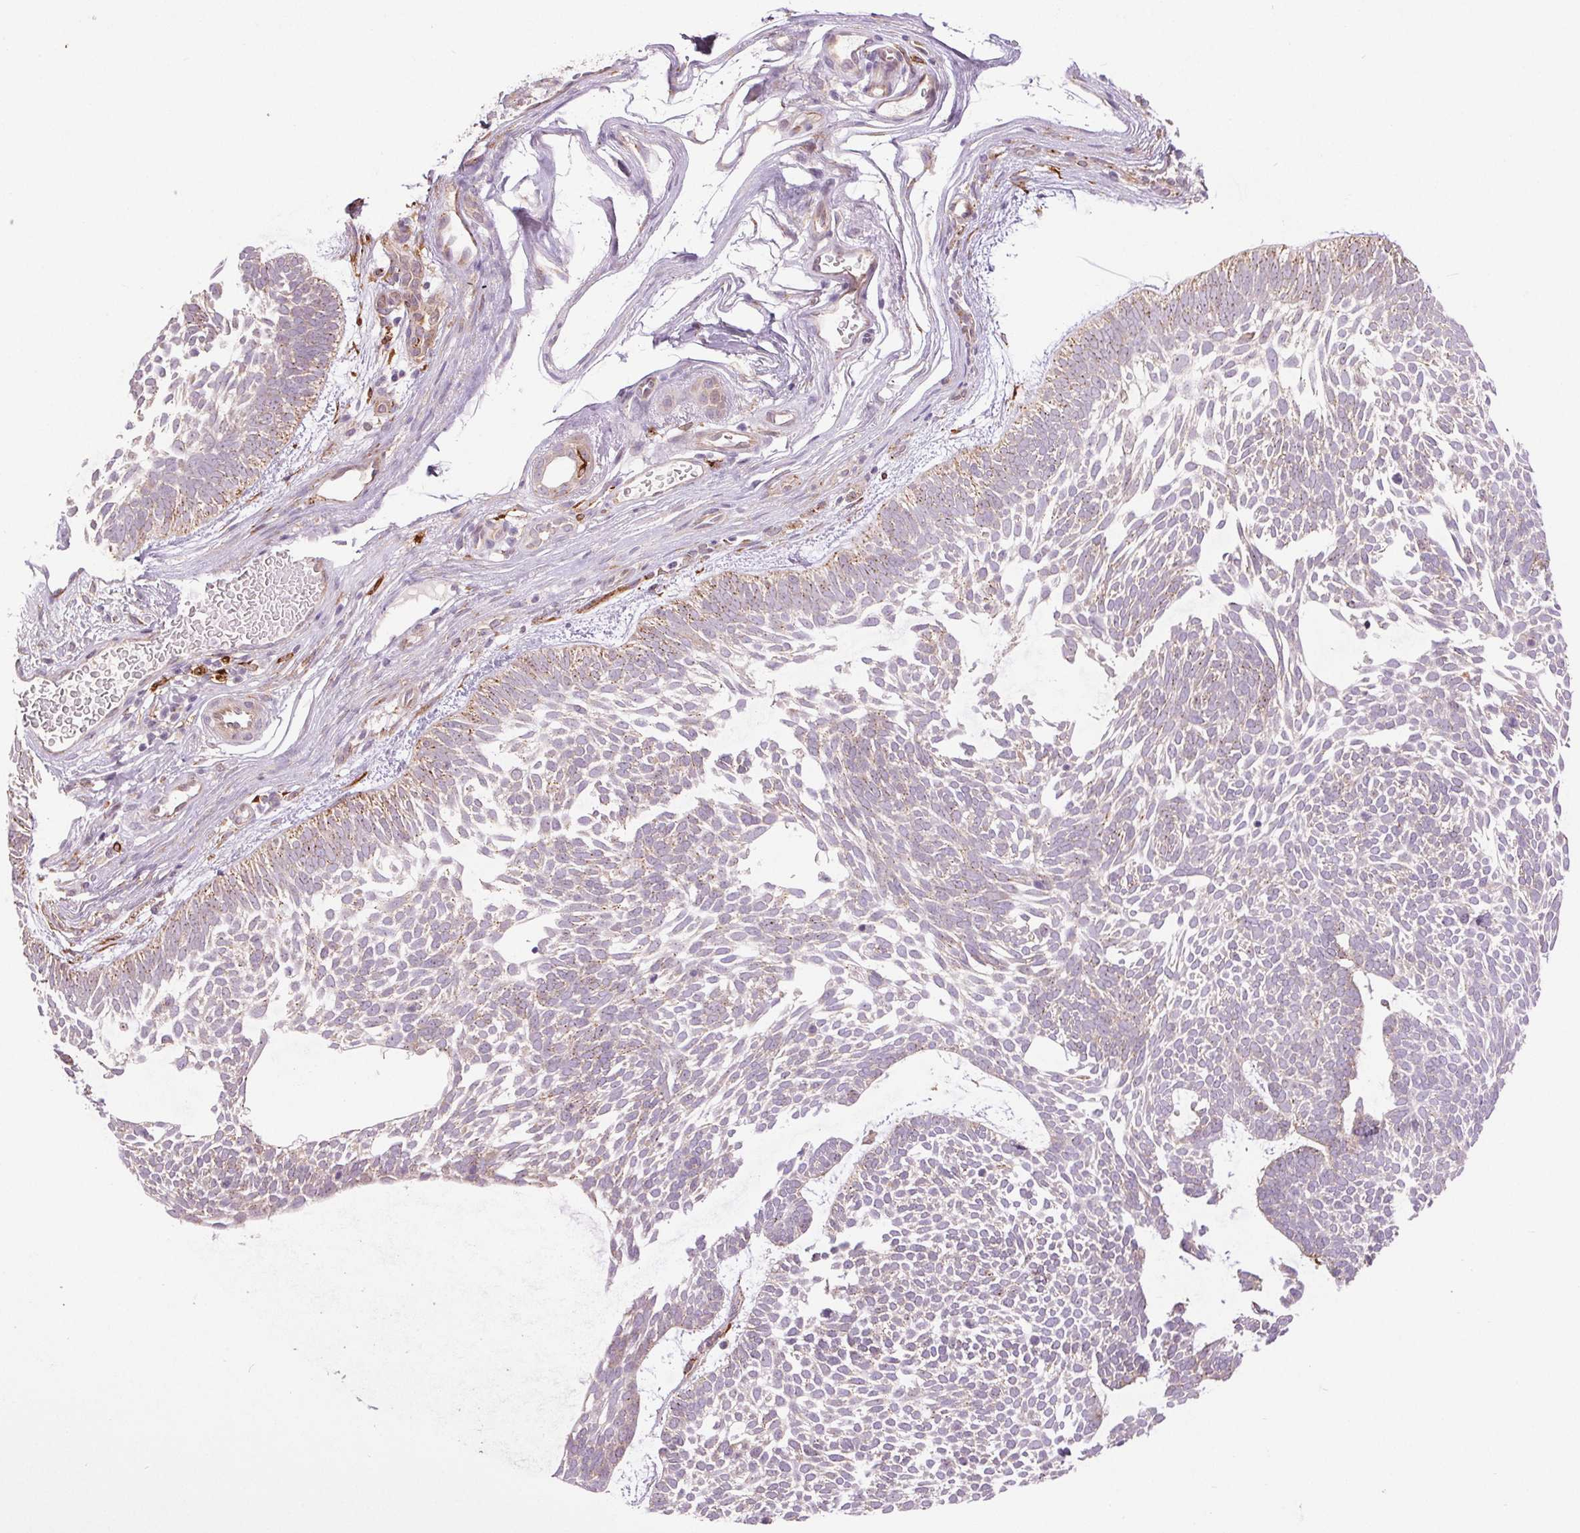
{"staining": {"intensity": "weak", "quantity": "25%-75%", "location": "cytoplasmic/membranous"}, "tissue": "skin cancer", "cell_type": "Tumor cells", "image_type": "cancer", "snomed": [{"axis": "morphology", "description": "Basal cell carcinoma"}, {"axis": "topography", "description": "Skin"}, {"axis": "topography", "description": "Skin of face"}], "caption": "Immunohistochemical staining of skin cancer exhibits low levels of weak cytoplasmic/membranous positivity in about 25%-75% of tumor cells. (Brightfield microscopy of DAB IHC at high magnification).", "gene": "METTL17", "patient": {"sex": "male", "age": 83}}